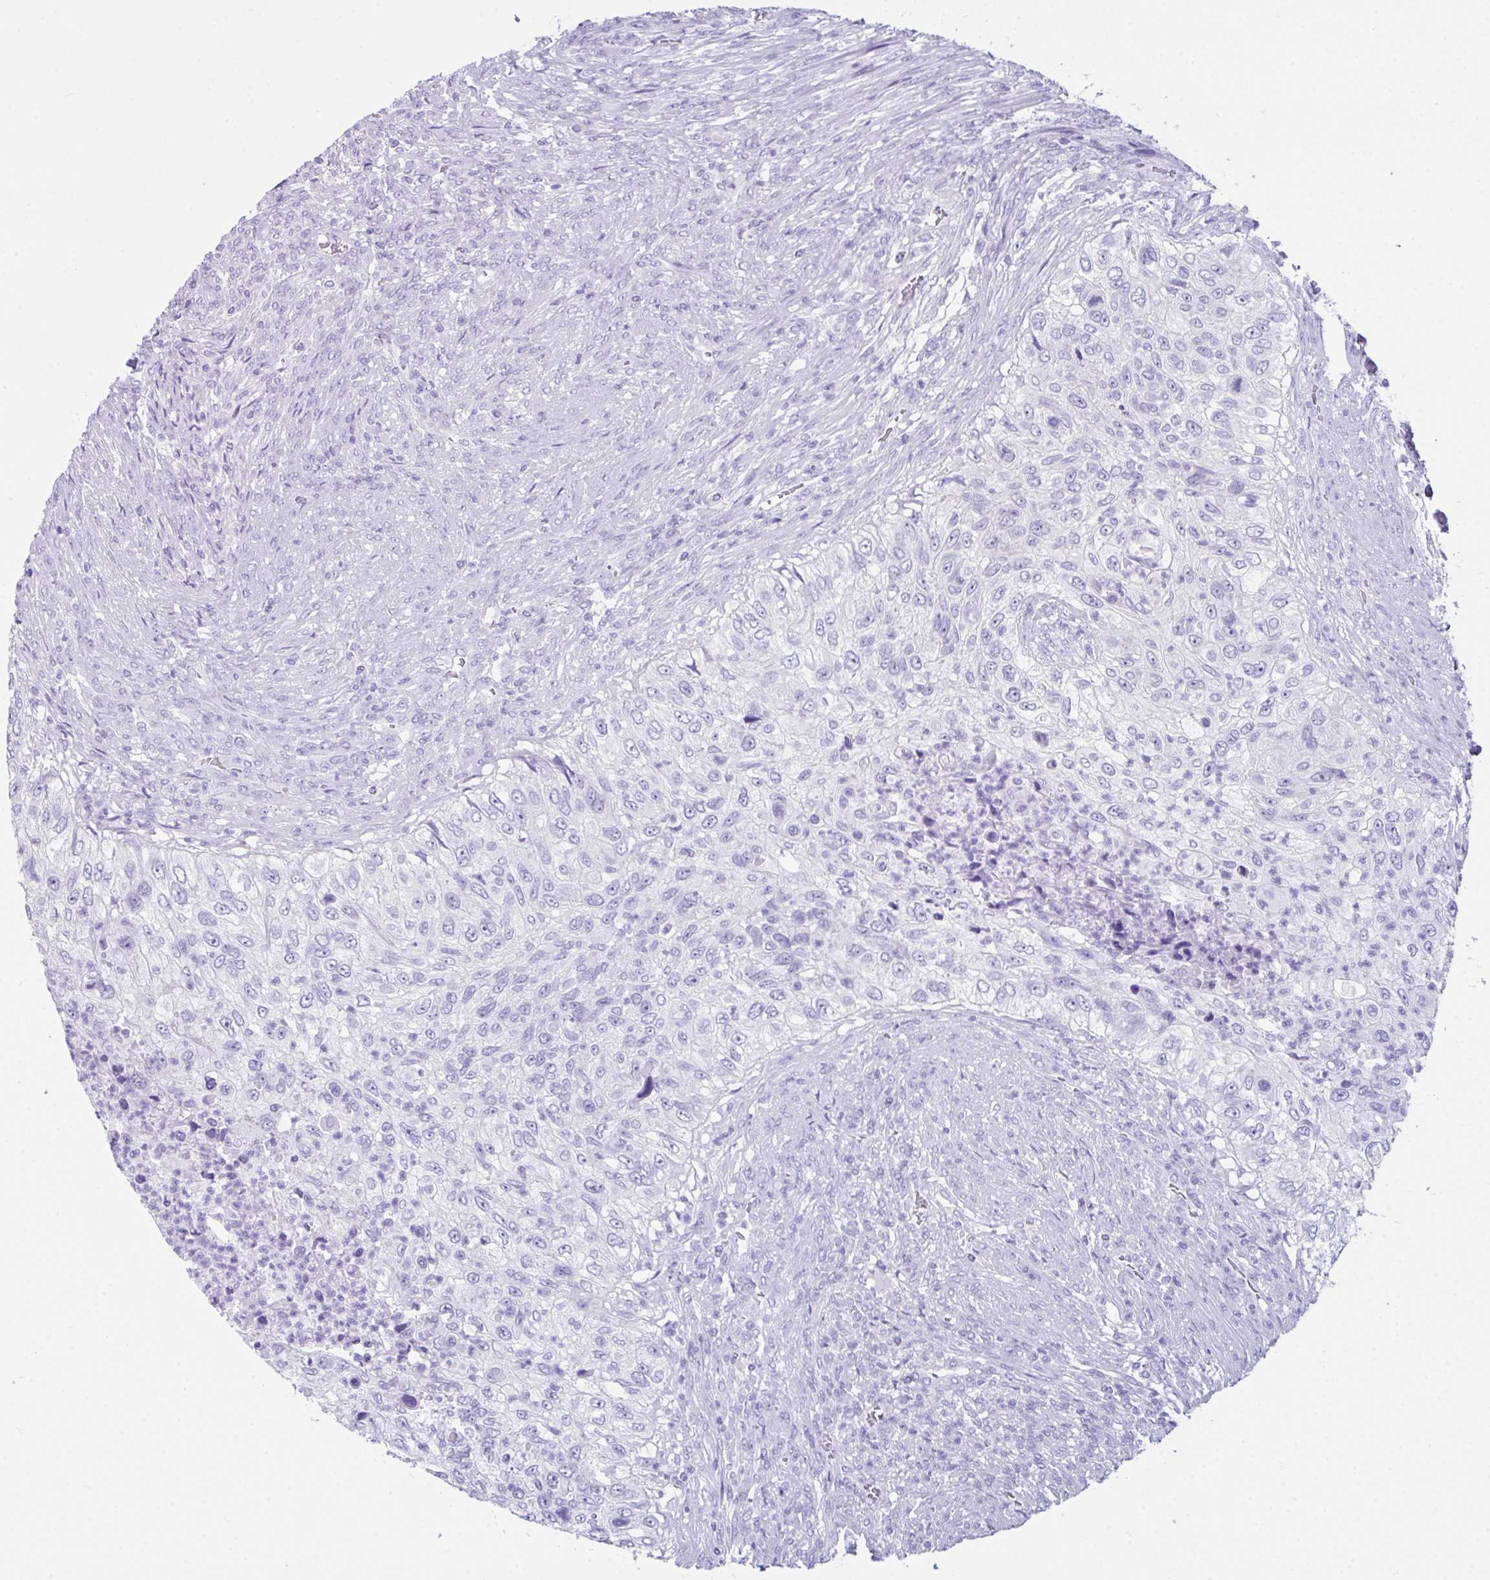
{"staining": {"intensity": "negative", "quantity": "none", "location": "none"}, "tissue": "urothelial cancer", "cell_type": "Tumor cells", "image_type": "cancer", "snomed": [{"axis": "morphology", "description": "Urothelial carcinoma, High grade"}, {"axis": "topography", "description": "Urinary bladder"}], "caption": "Immunohistochemistry (IHC) image of human urothelial carcinoma (high-grade) stained for a protein (brown), which exhibits no expression in tumor cells.", "gene": "LGALS4", "patient": {"sex": "female", "age": 60}}